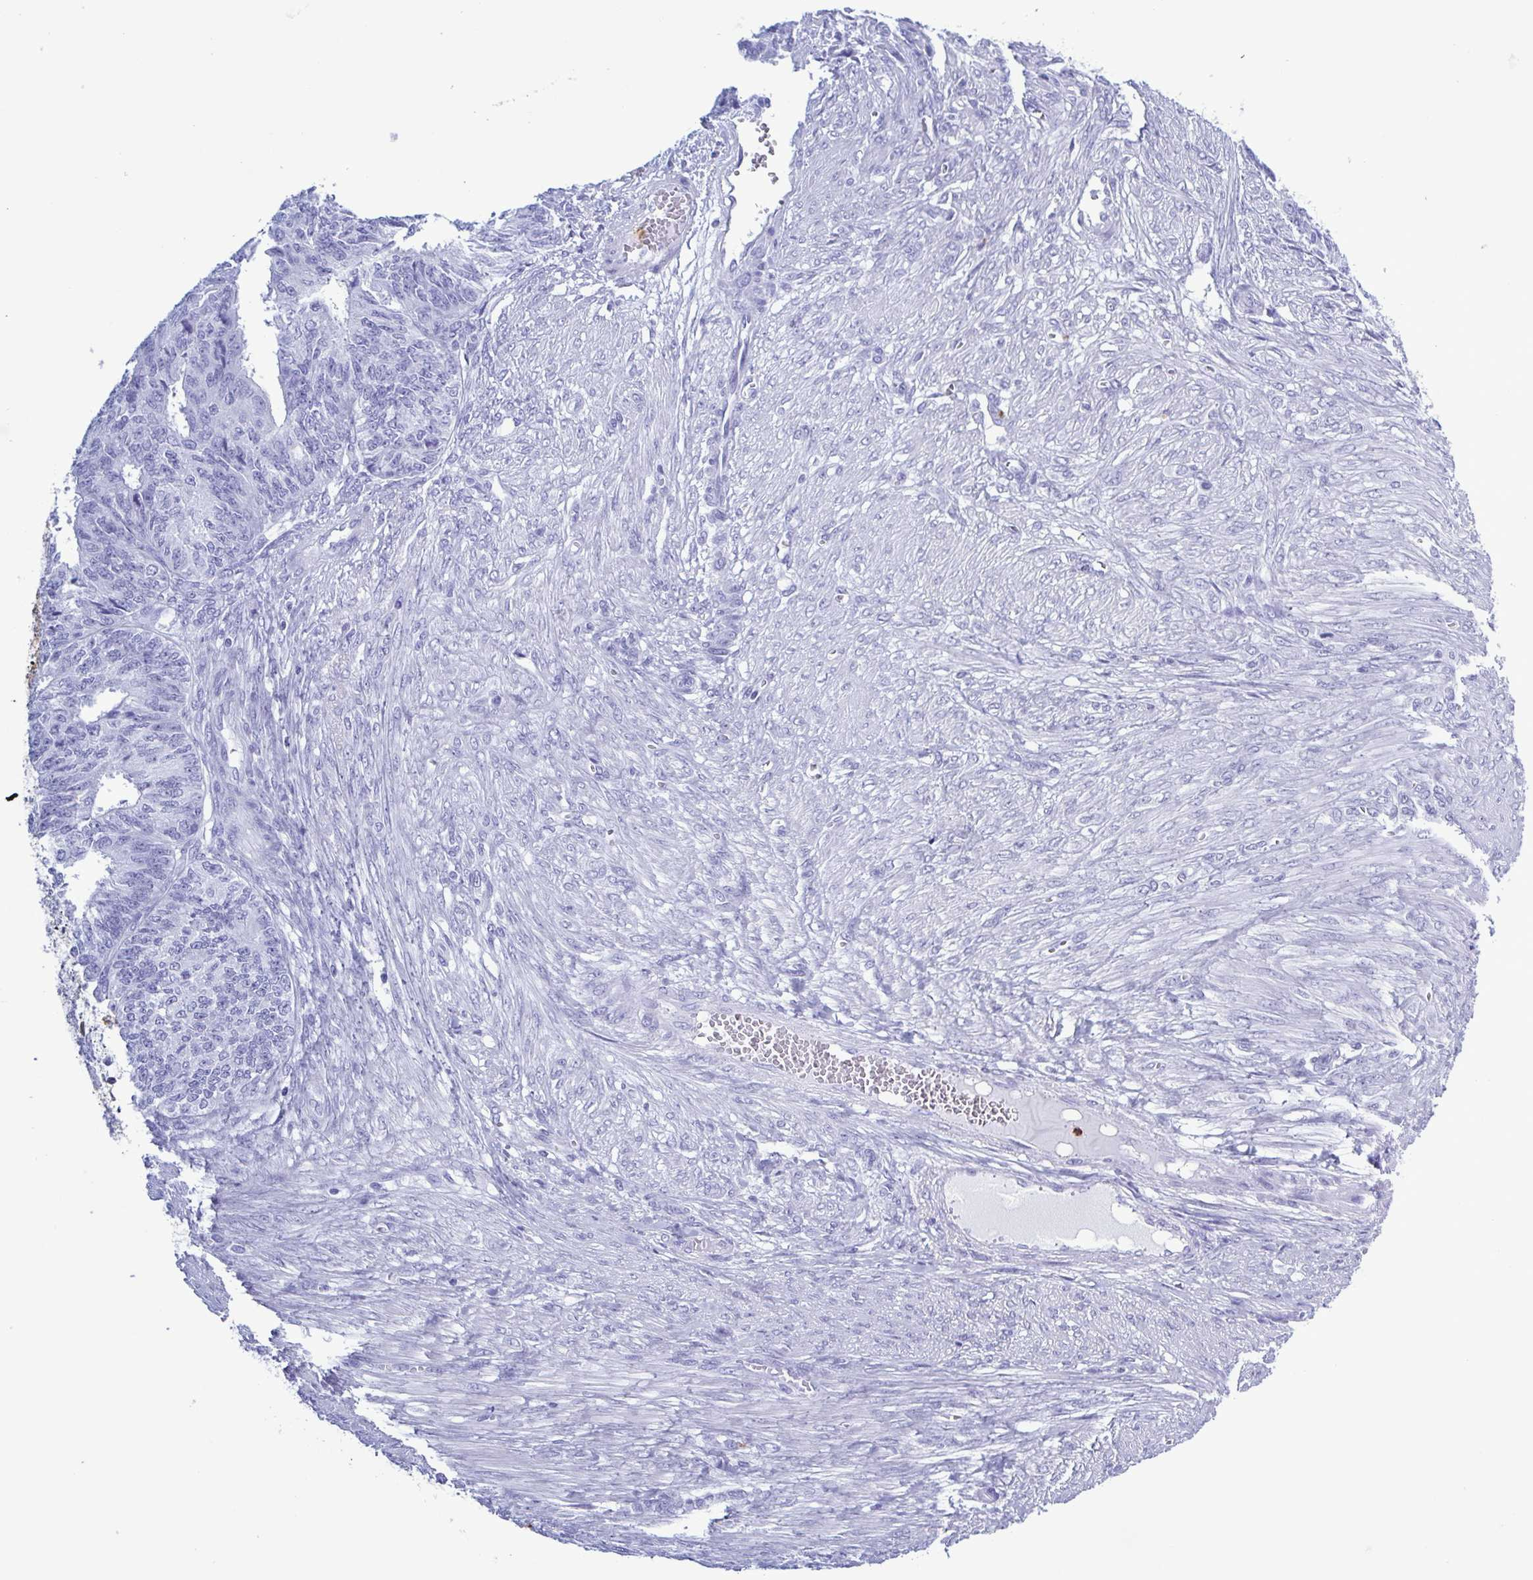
{"staining": {"intensity": "negative", "quantity": "none", "location": "none"}, "tissue": "endometrial cancer", "cell_type": "Tumor cells", "image_type": "cancer", "snomed": [{"axis": "morphology", "description": "Adenocarcinoma, NOS"}, {"axis": "topography", "description": "Endometrium"}], "caption": "DAB immunohistochemical staining of endometrial adenocarcinoma demonstrates no significant expression in tumor cells.", "gene": "LTF", "patient": {"sex": "female", "age": 32}}